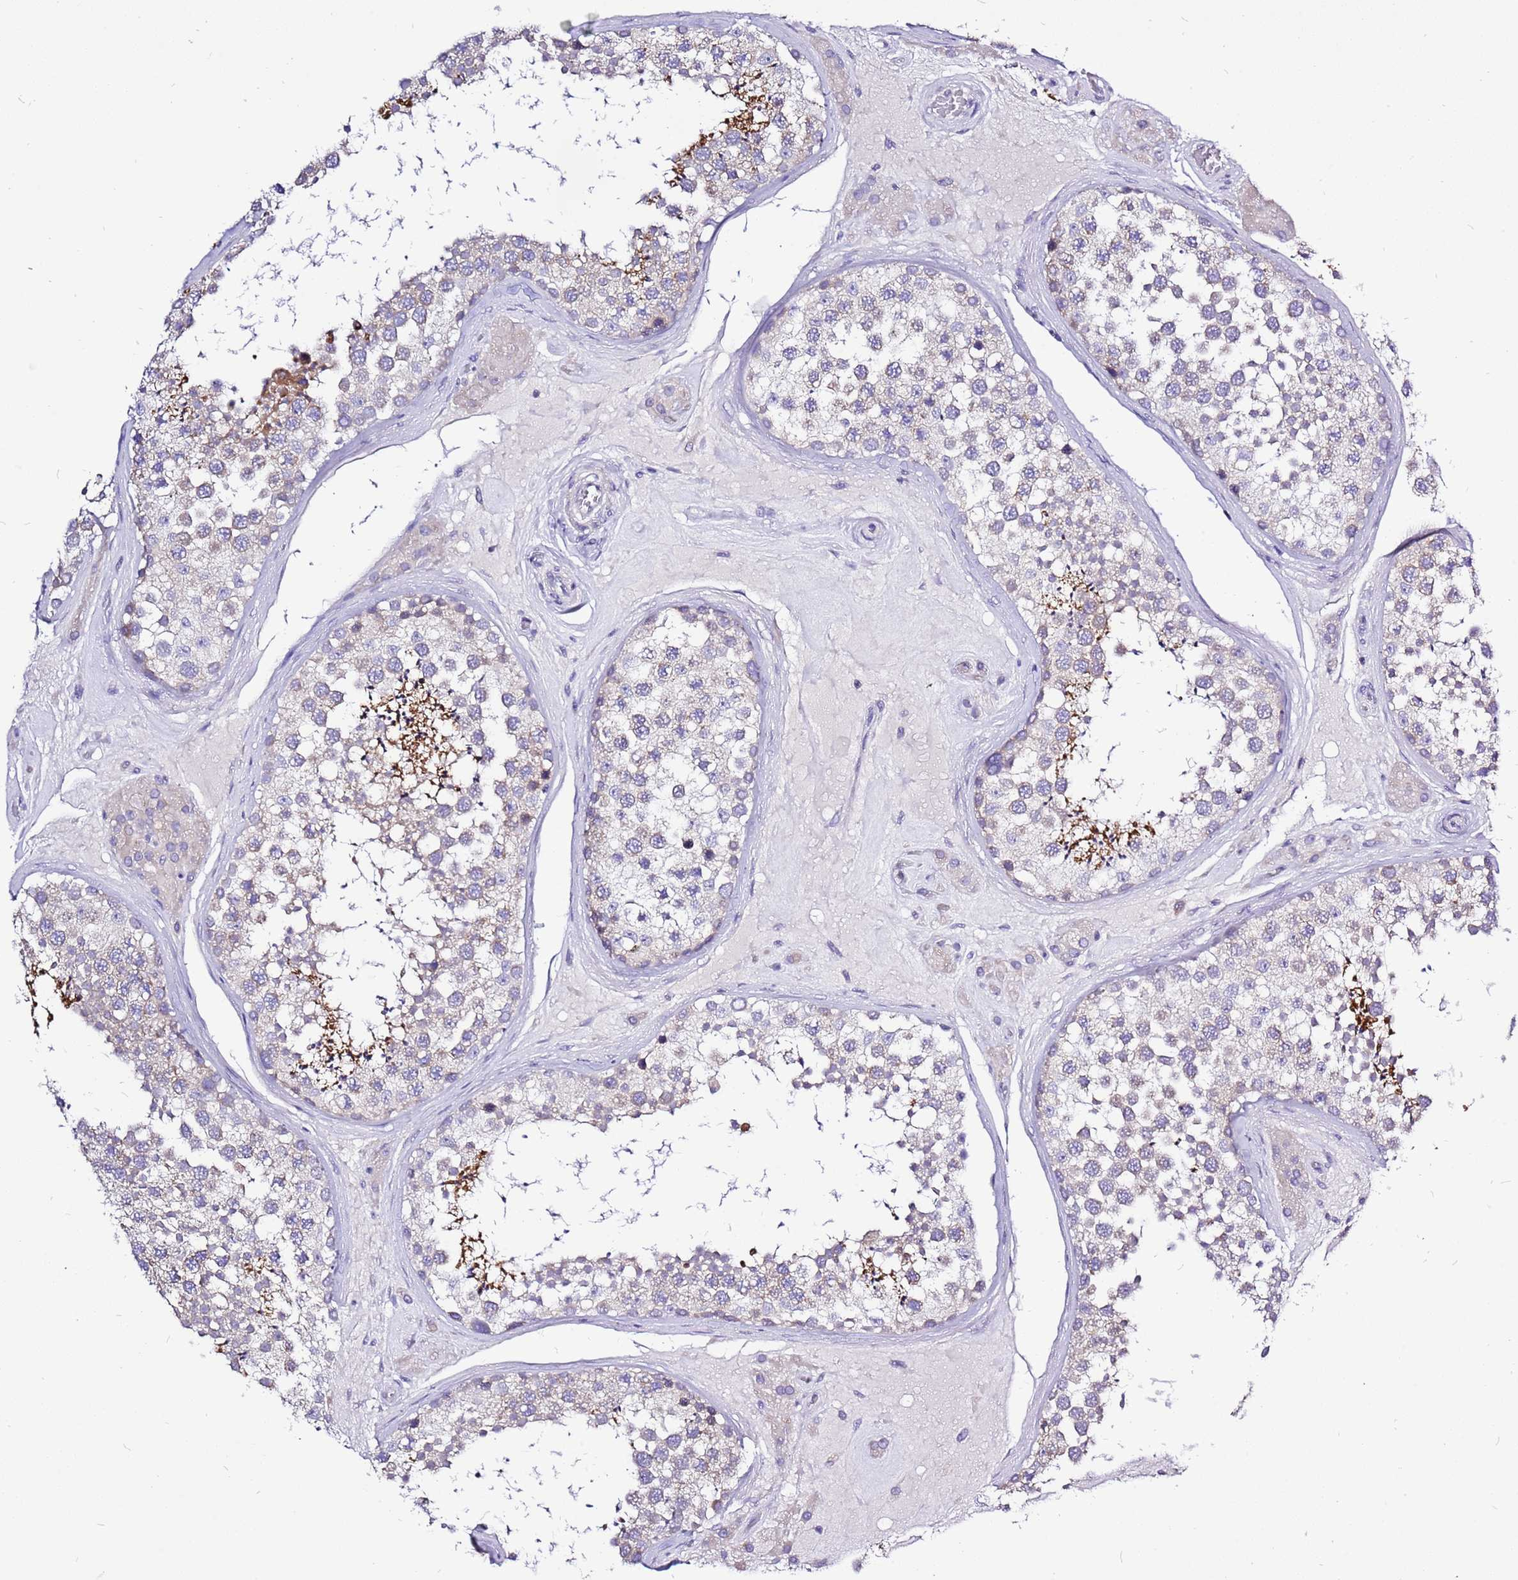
{"staining": {"intensity": "moderate", "quantity": "<25%", "location": "cytoplasmic/membranous"}, "tissue": "testis", "cell_type": "Cells in seminiferous ducts", "image_type": "normal", "snomed": [{"axis": "morphology", "description": "Normal tissue, NOS"}, {"axis": "topography", "description": "Testis"}], "caption": "Moderate cytoplasmic/membranous expression is identified in approximately <25% of cells in seminiferous ducts in benign testis.", "gene": "GLCE", "patient": {"sex": "male", "age": 46}}